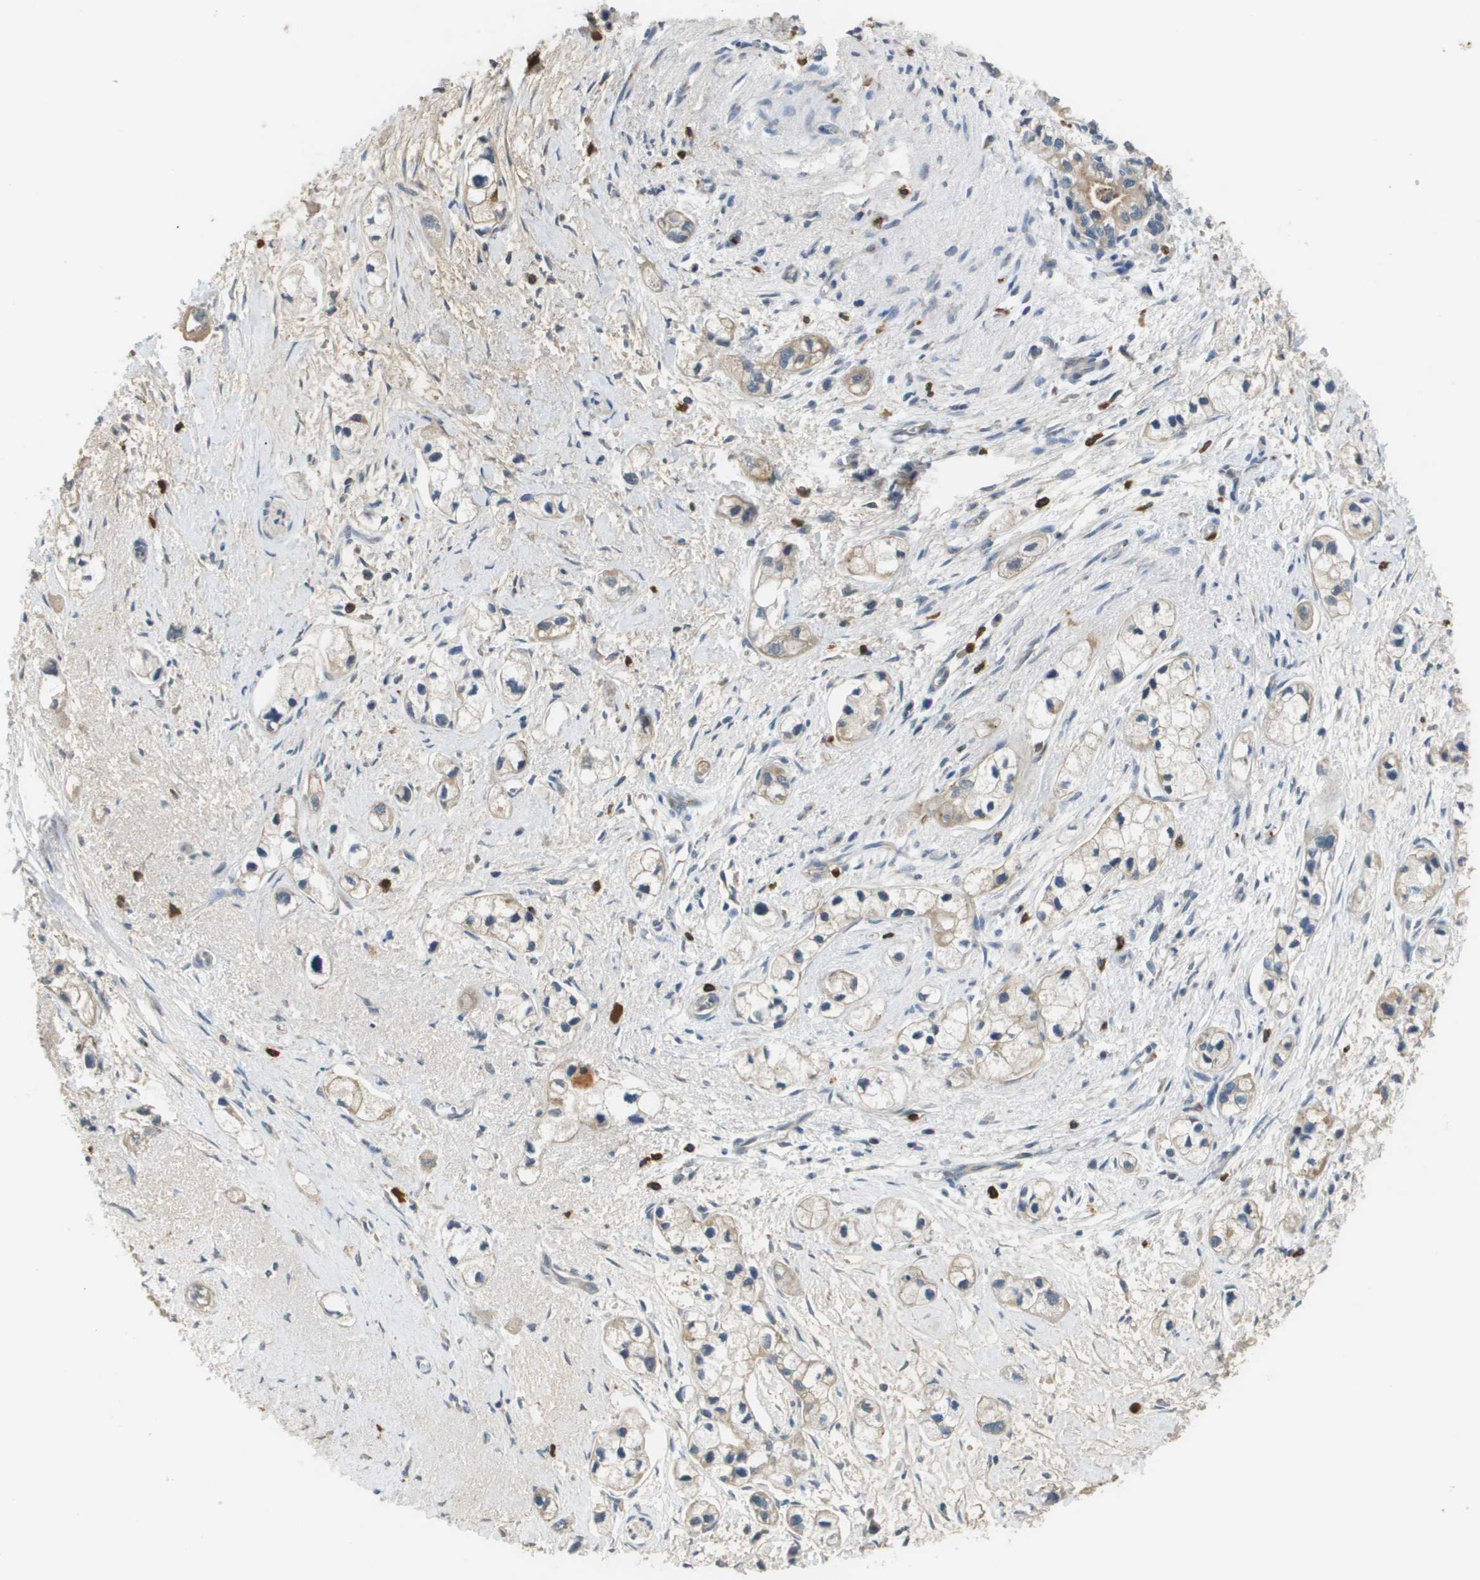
{"staining": {"intensity": "weak", "quantity": "<25%", "location": "cytoplasmic/membranous"}, "tissue": "pancreatic cancer", "cell_type": "Tumor cells", "image_type": "cancer", "snomed": [{"axis": "morphology", "description": "Adenocarcinoma, NOS"}, {"axis": "topography", "description": "Pancreas"}], "caption": "Tumor cells show no significant protein staining in pancreatic adenocarcinoma.", "gene": "RAB27B", "patient": {"sex": "male", "age": 74}}